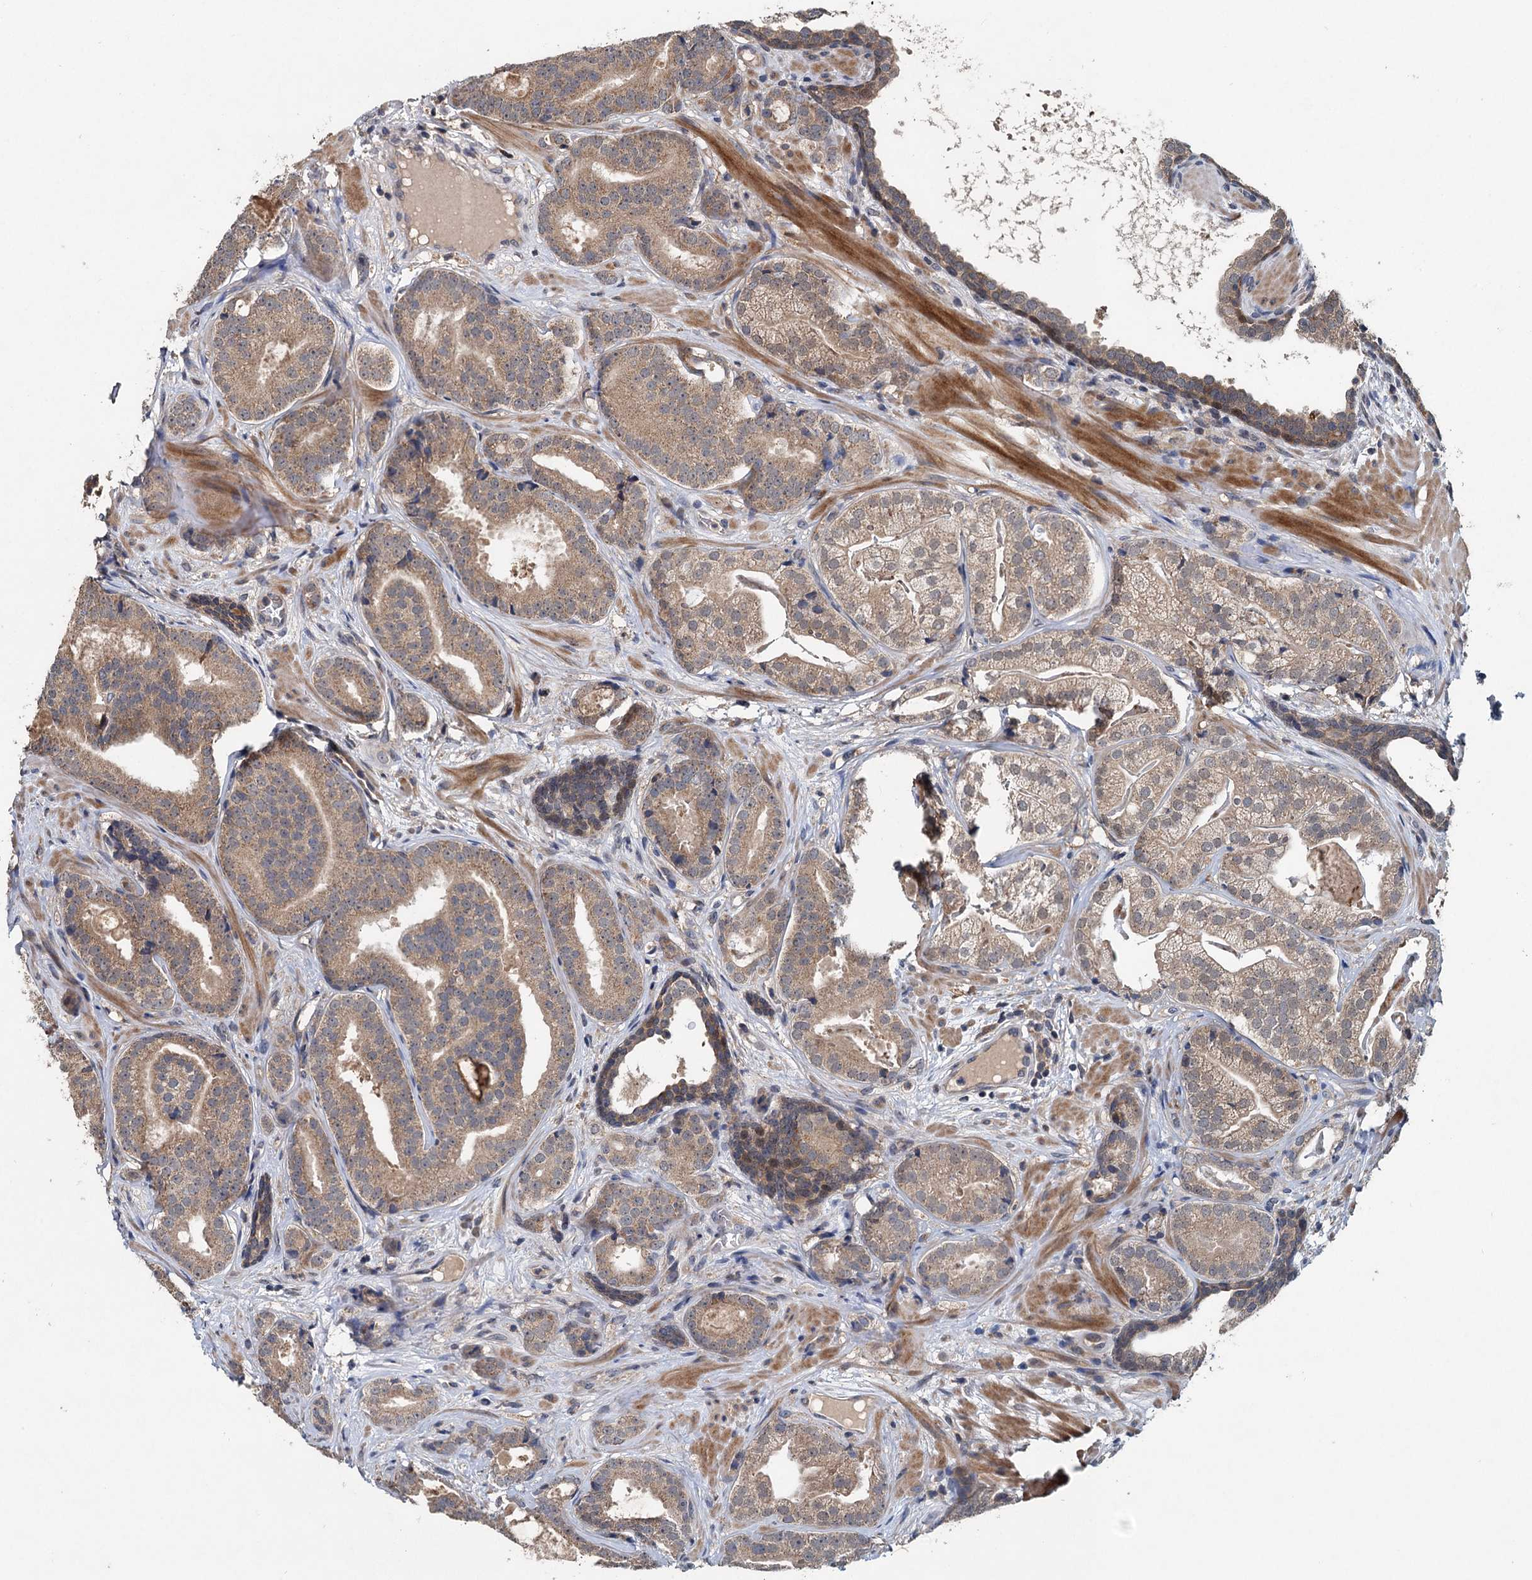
{"staining": {"intensity": "weak", "quantity": ">75%", "location": "cytoplasmic/membranous"}, "tissue": "prostate cancer", "cell_type": "Tumor cells", "image_type": "cancer", "snomed": [{"axis": "morphology", "description": "Adenocarcinoma, High grade"}, {"axis": "topography", "description": "Prostate"}], "caption": "This image displays prostate adenocarcinoma (high-grade) stained with immunohistochemistry to label a protein in brown. The cytoplasmic/membranous of tumor cells show weak positivity for the protein. Nuclei are counter-stained blue.", "gene": "OTUB1", "patient": {"sex": "male", "age": 60}}